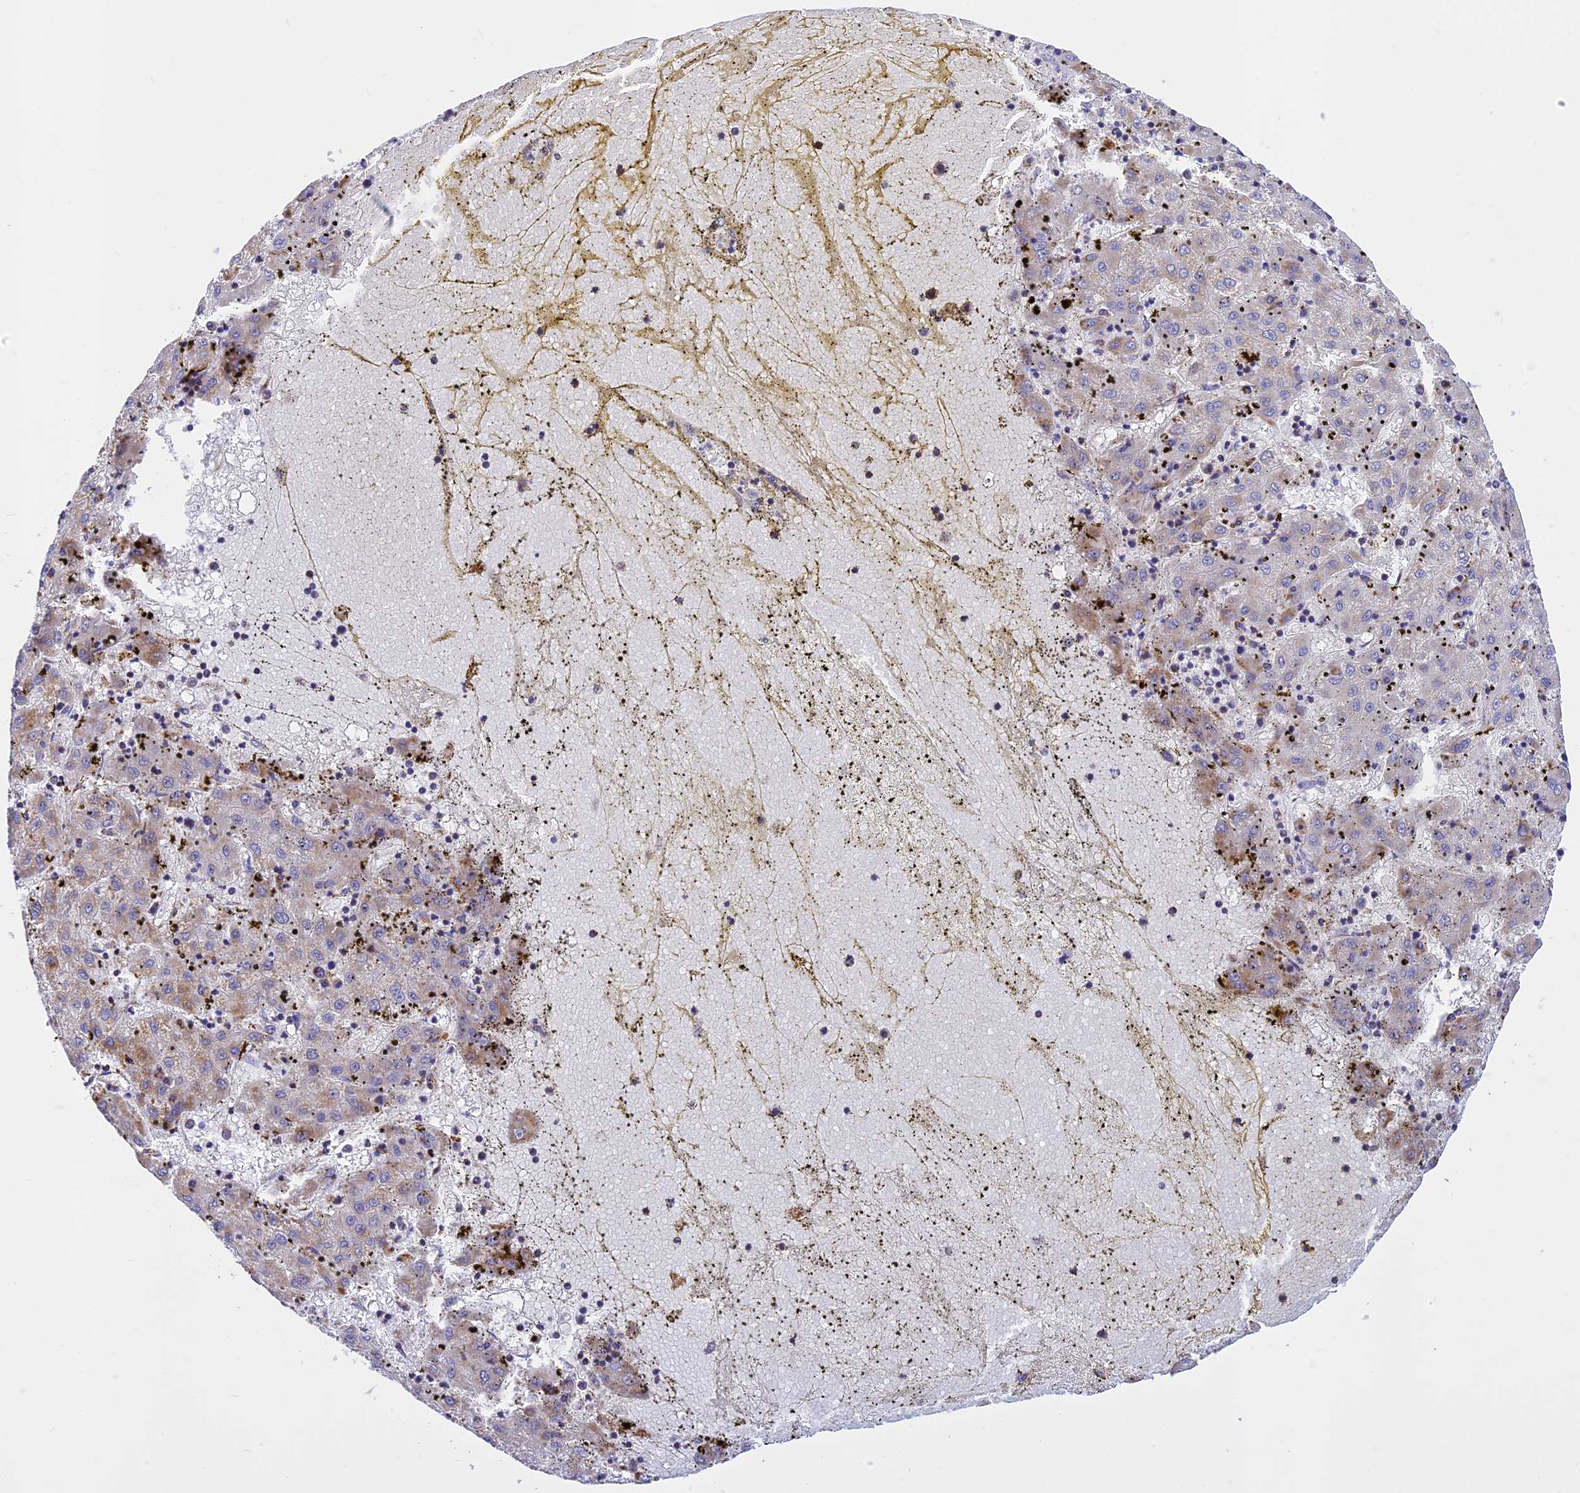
{"staining": {"intensity": "moderate", "quantity": "<25%", "location": "cytoplasmic/membranous"}, "tissue": "liver cancer", "cell_type": "Tumor cells", "image_type": "cancer", "snomed": [{"axis": "morphology", "description": "Carcinoma, Hepatocellular, NOS"}, {"axis": "topography", "description": "Liver"}], "caption": "Moderate cytoplasmic/membranous staining is appreciated in about <25% of tumor cells in hepatocellular carcinoma (liver).", "gene": "VDAC2", "patient": {"sex": "male", "age": 72}}